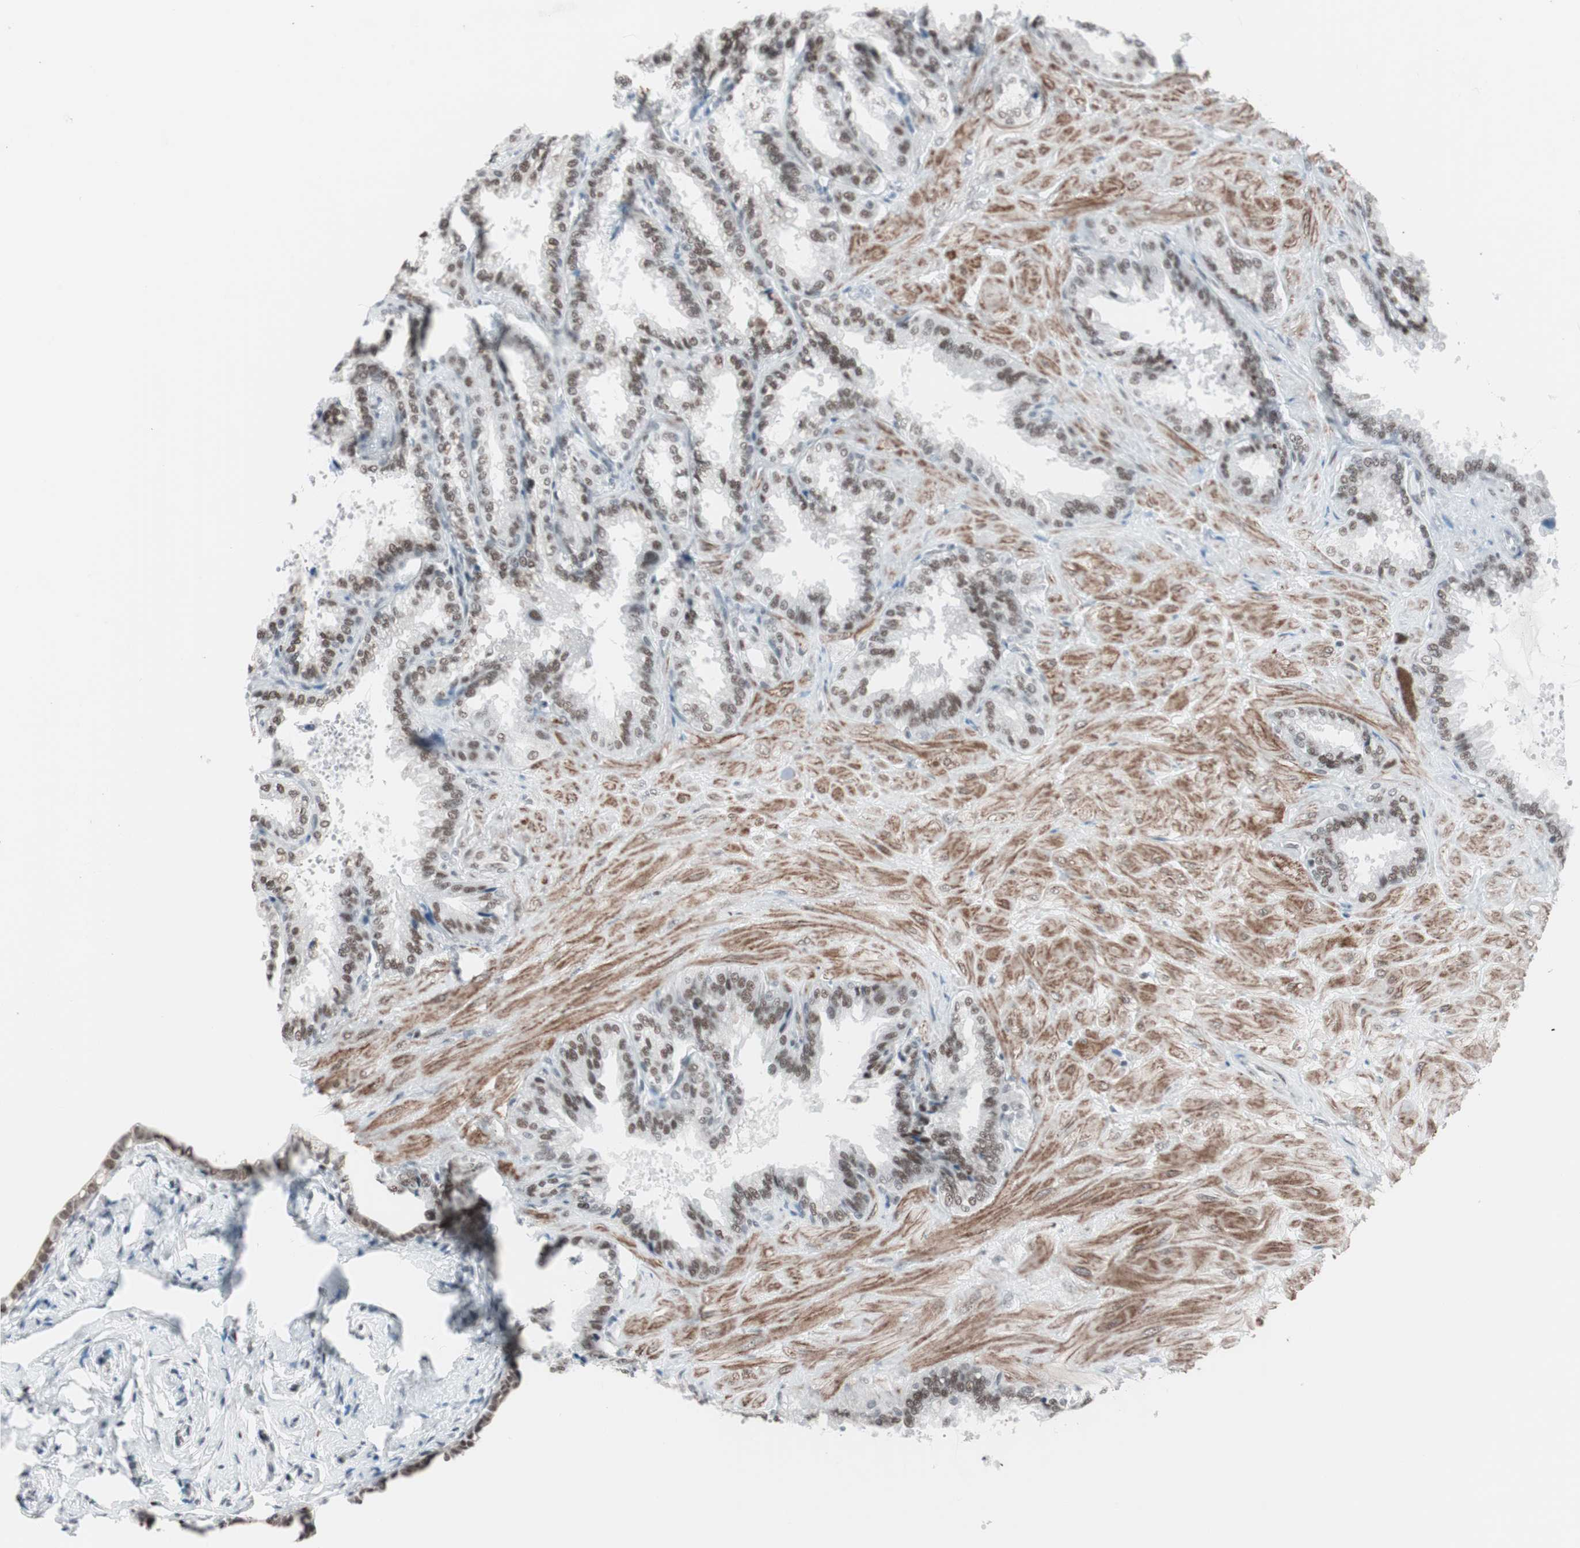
{"staining": {"intensity": "moderate", "quantity": ">75%", "location": "nuclear"}, "tissue": "seminal vesicle", "cell_type": "Glandular cells", "image_type": "normal", "snomed": [{"axis": "morphology", "description": "Normal tissue, NOS"}, {"axis": "topography", "description": "Seminal veicle"}], "caption": "Immunohistochemistry of unremarkable seminal vesicle reveals medium levels of moderate nuclear positivity in about >75% of glandular cells. (DAB (3,3'-diaminobenzidine) IHC, brown staining for protein, blue staining for nuclei).", "gene": "ARID1A", "patient": {"sex": "male", "age": 46}}